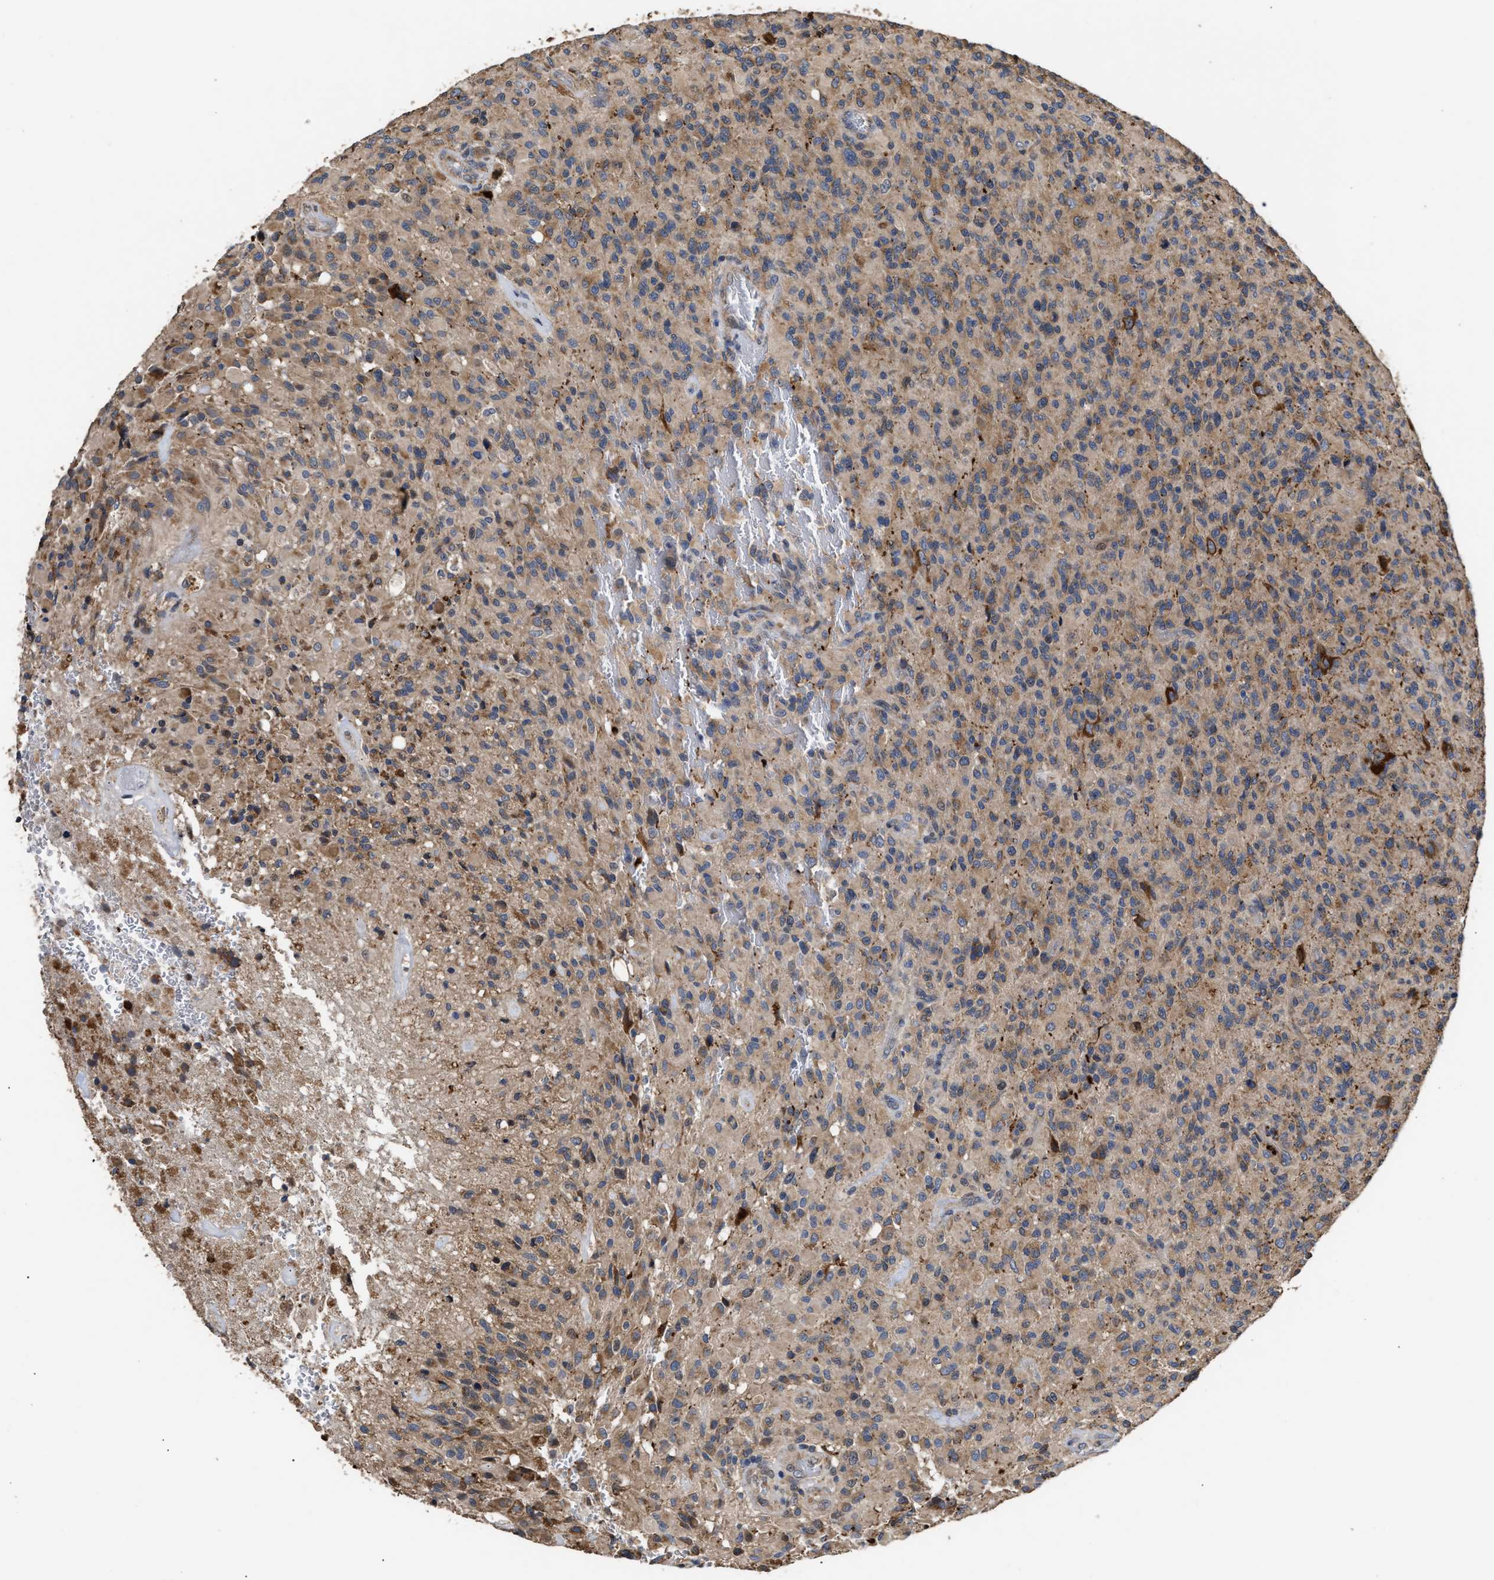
{"staining": {"intensity": "moderate", "quantity": "<25%", "location": "cytoplasmic/membranous"}, "tissue": "glioma", "cell_type": "Tumor cells", "image_type": "cancer", "snomed": [{"axis": "morphology", "description": "Glioma, malignant, High grade"}, {"axis": "topography", "description": "Brain"}], "caption": "Immunohistochemistry (IHC) (DAB (3,3'-diaminobenzidine)) staining of human glioma shows moderate cytoplasmic/membranous protein expression in approximately <25% of tumor cells. The protein of interest is shown in brown color, while the nuclei are stained blue.", "gene": "GOSR1", "patient": {"sex": "male", "age": 71}}